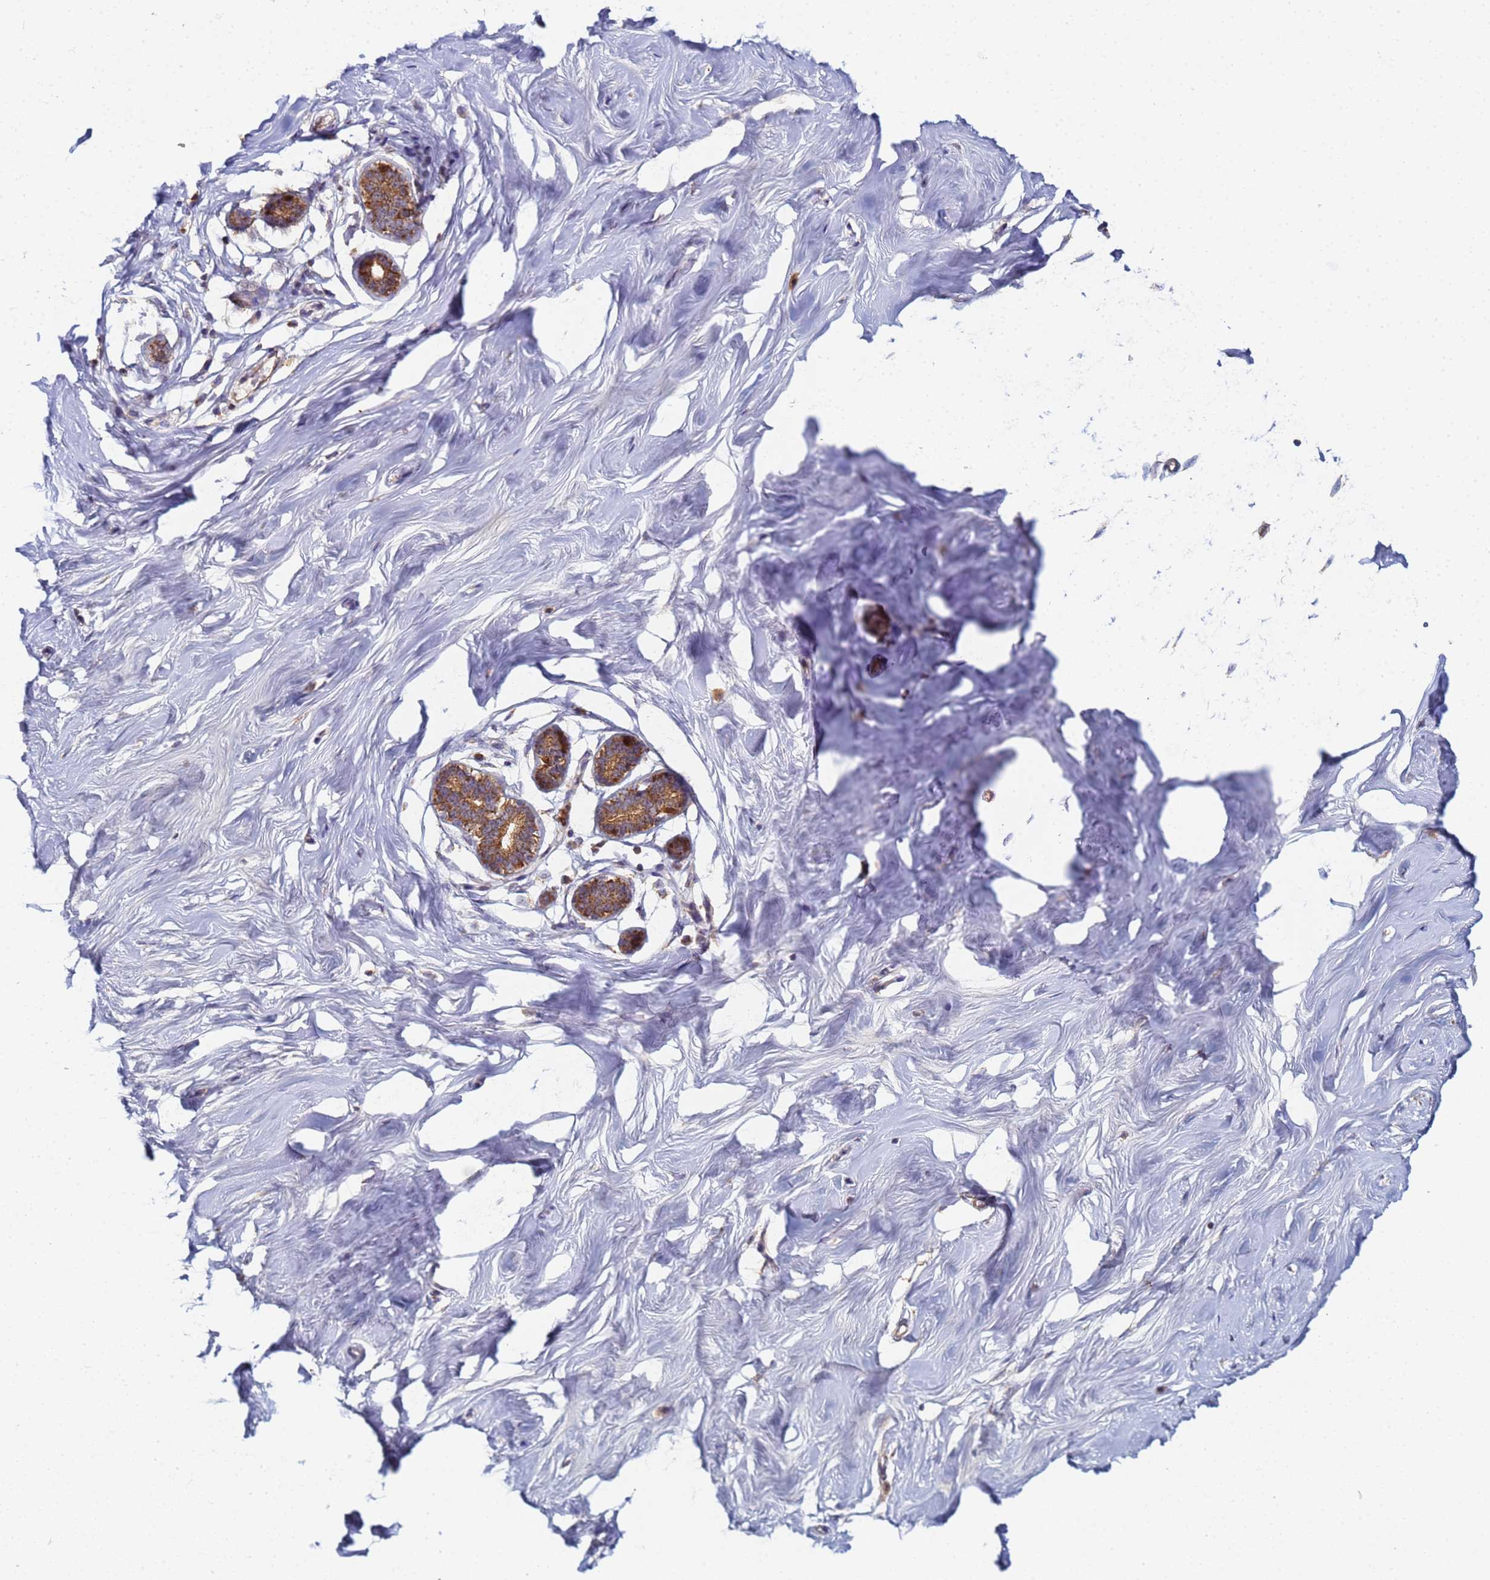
{"staining": {"intensity": "negative", "quantity": "none", "location": "none"}, "tissue": "breast", "cell_type": "Adipocytes", "image_type": "normal", "snomed": [{"axis": "morphology", "description": "Normal tissue, NOS"}, {"axis": "morphology", "description": "Adenoma, NOS"}, {"axis": "topography", "description": "Breast"}], "caption": "A high-resolution histopathology image shows IHC staining of unremarkable breast, which exhibits no significant staining in adipocytes.", "gene": "CCDC127", "patient": {"sex": "female", "age": 23}}